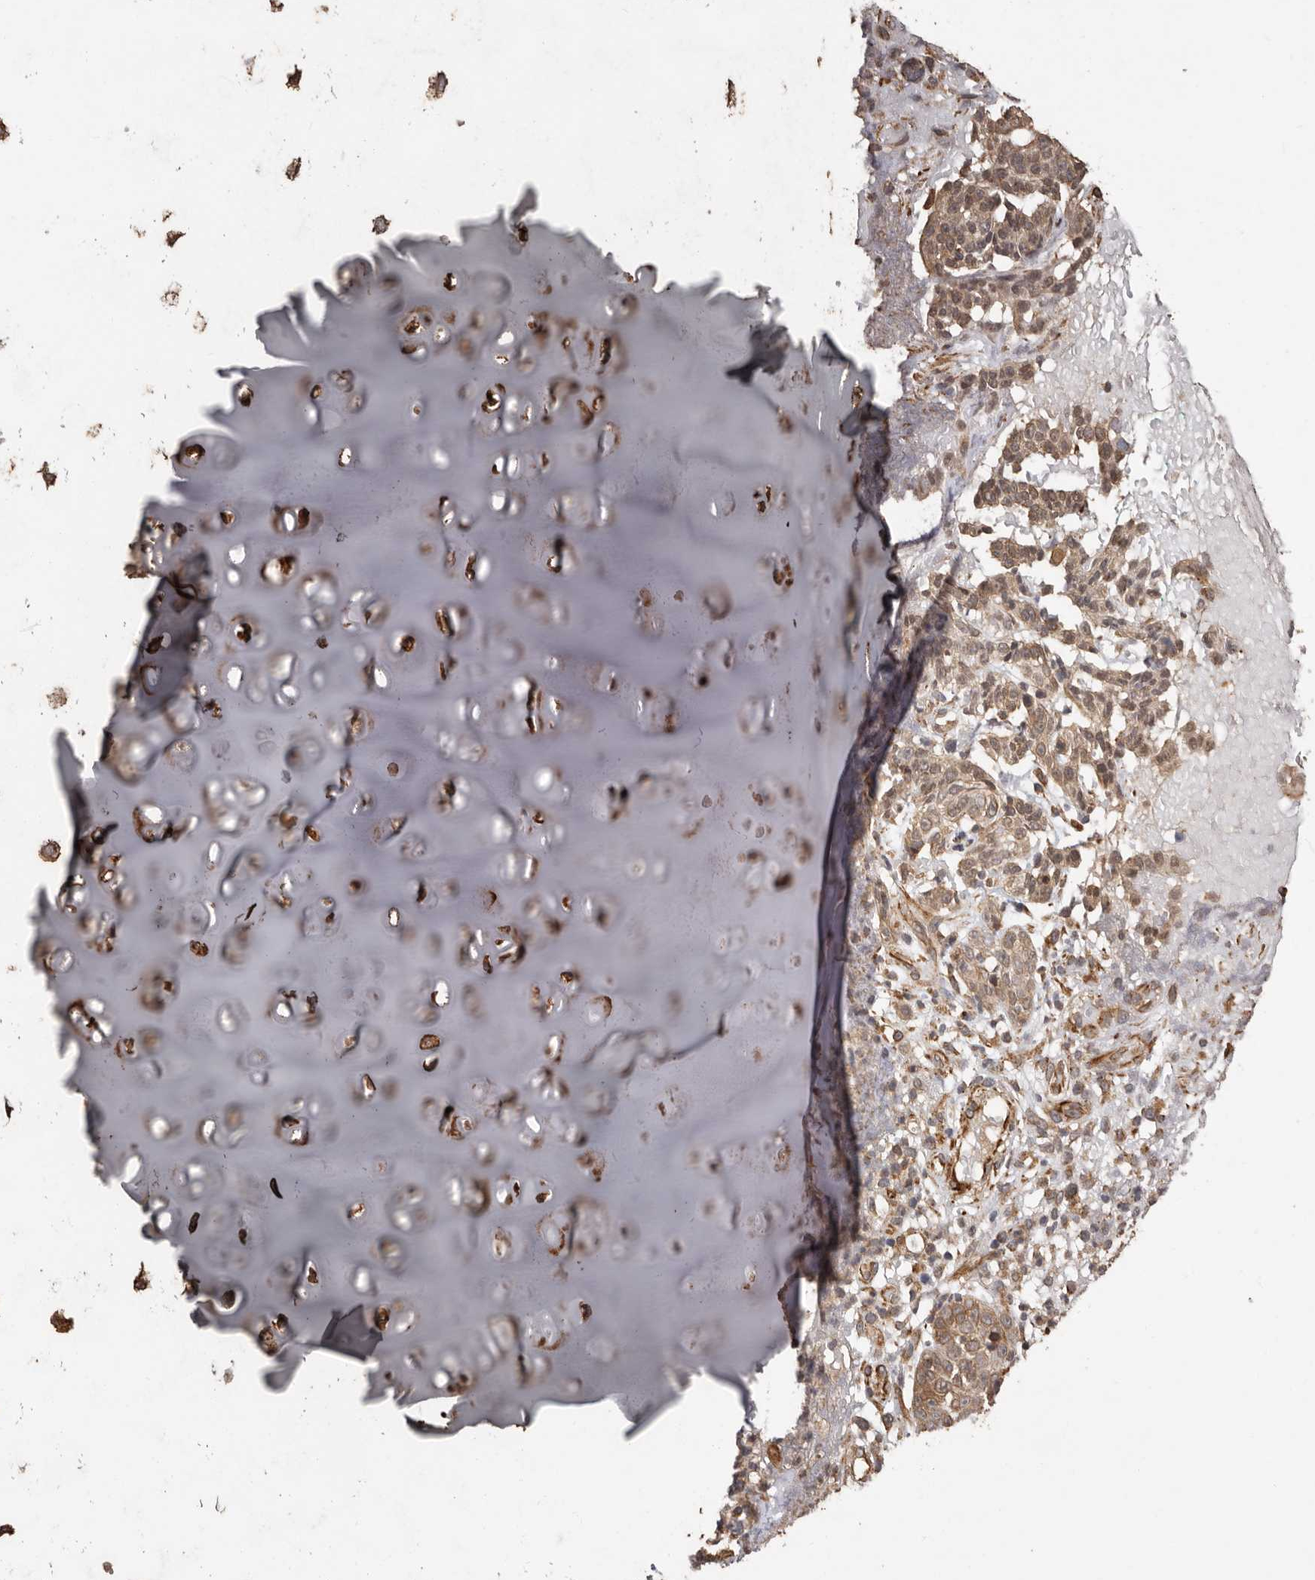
{"staining": {"intensity": "moderate", "quantity": "25%-75%", "location": "cytoplasmic/membranous"}, "tissue": "adipose tissue", "cell_type": "Adipocytes", "image_type": "normal", "snomed": [{"axis": "morphology", "description": "Normal tissue, NOS"}, {"axis": "morphology", "description": "Basal cell carcinoma"}, {"axis": "topography", "description": "Cartilage tissue"}, {"axis": "topography", "description": "Nasopharynx"}, {"axis": "topography", "description": "Oral tissue"}], "caption": "Moderate cytoplasmic/membranous expression is seen in about 25%-75% of adipocytes in normal adipose tissue. Using DAB (brown) and hematoxylin (blue) stains, captured at high magnification using brightfield microscopy.", "gene": "BRAT1", "patient": {"sex": "female", "age": 77}}